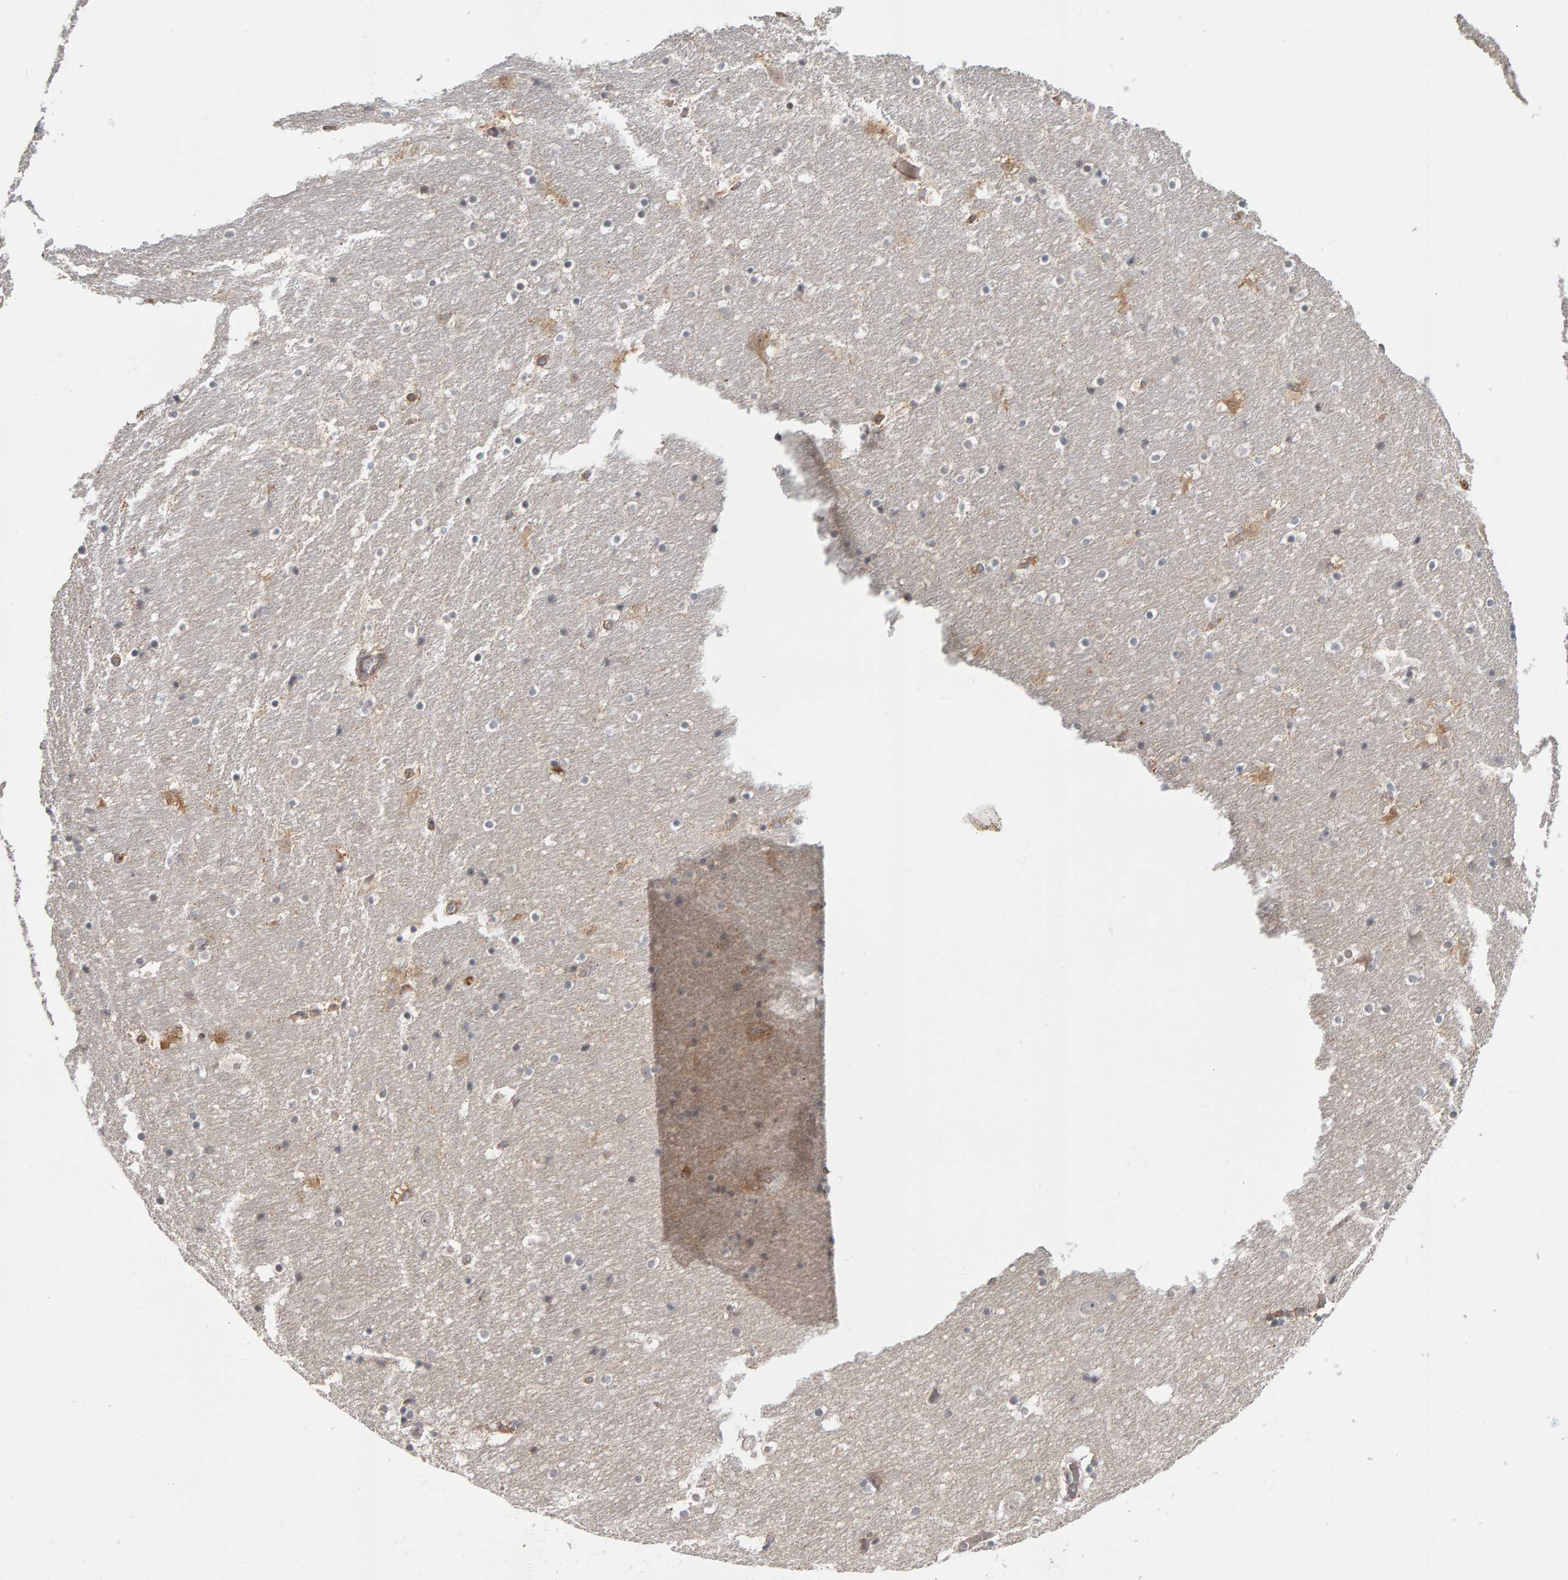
{"staining": {"intensity": "moderate", "quantity": "<25%", "location": "cytoplasmic/membranous"}, "tissue": "hippocampus", "cell_type": "Glial cells", "image_type": "normal", "snomed": [{"axis": "morphology", "description": "Normal tissue, NOS"}, {"axis": "topography", "description": "Hippocampus"}], "caption": "Immunohistochemical staining of unremarkable human hippocampus exhibits <25% levels of moderate cytoplasmic/membranous protein expression in about <25% of glial cells.", "gene": "C9orf72", "patient": {"sex": "male", "age": 45}}